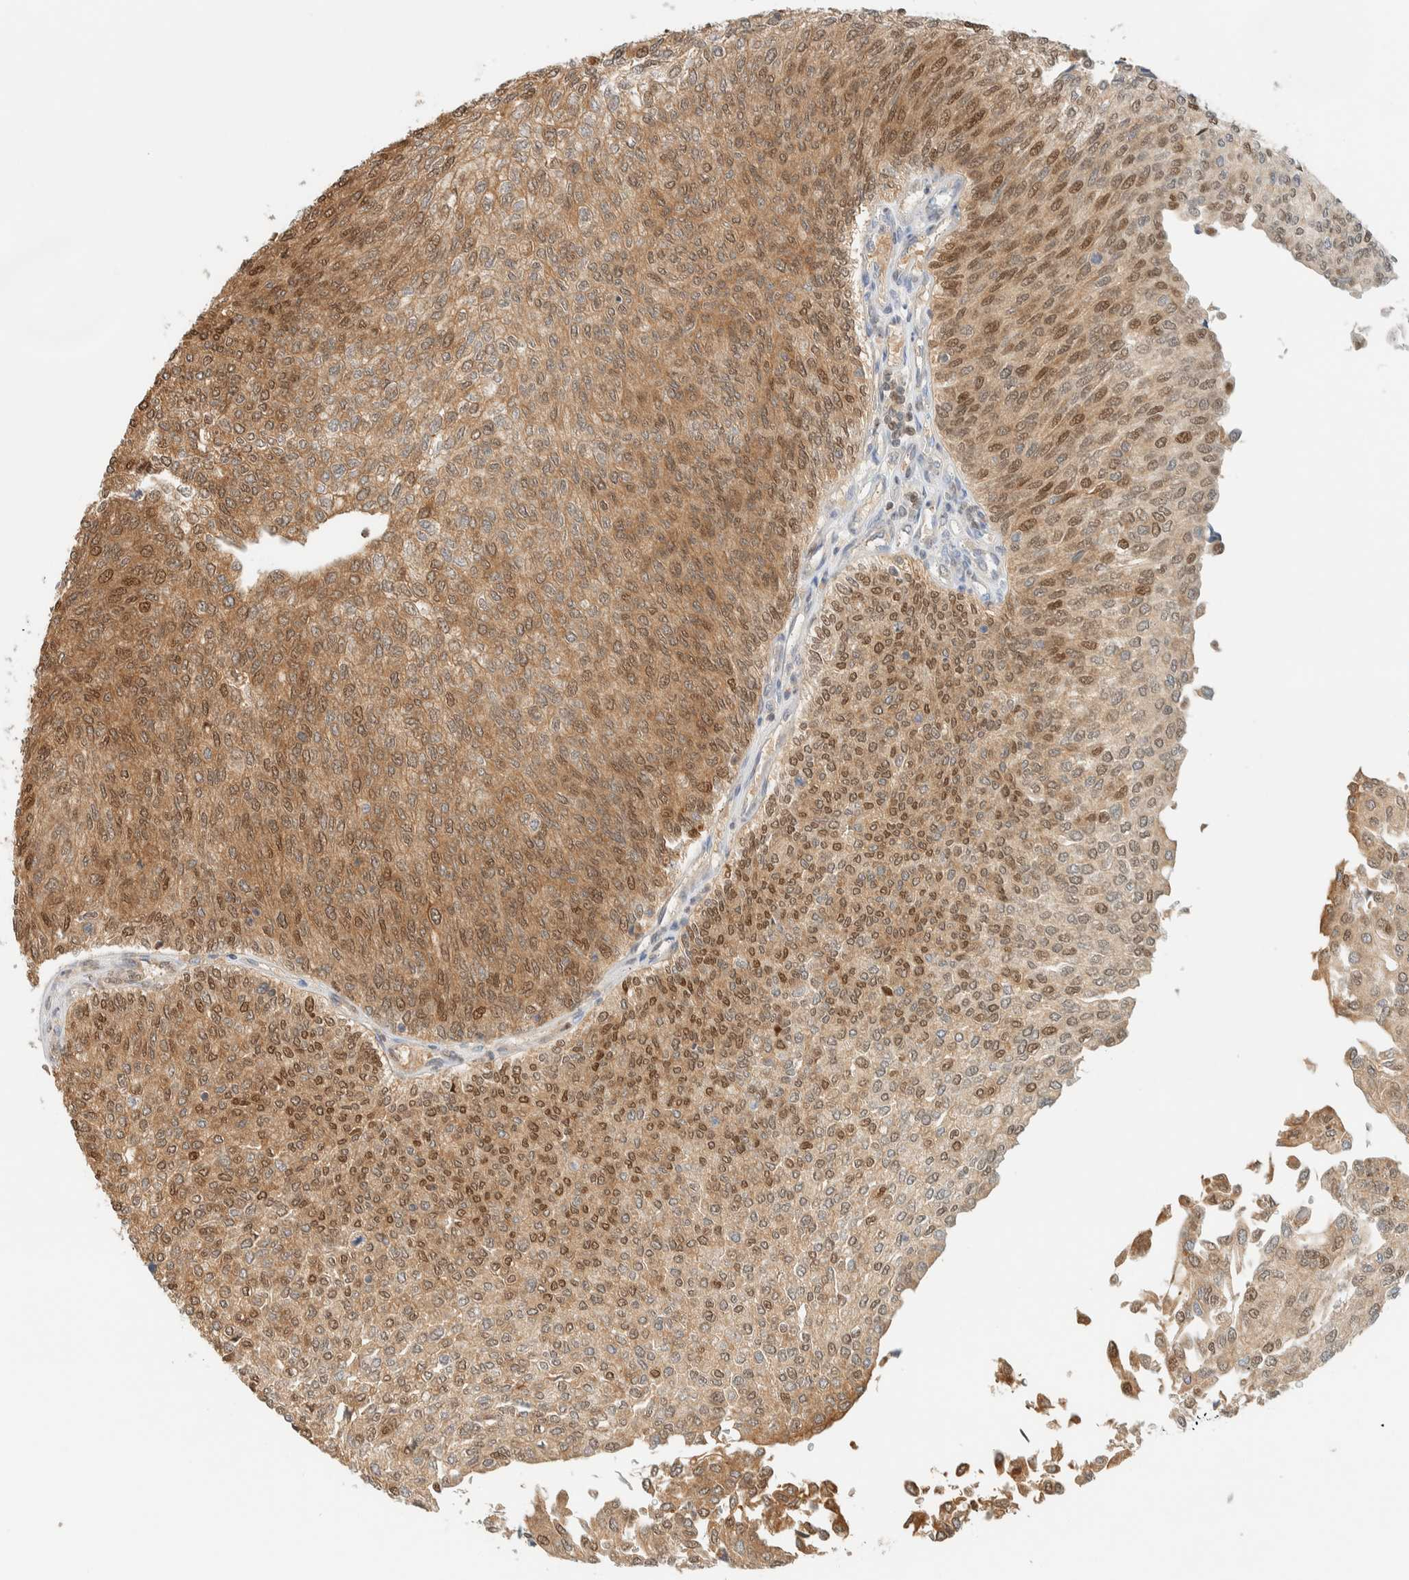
{"staining": {"intensity": "moderate", "quantity": ">75%", "location": "cytoplasmic/membranous,nuclear"}, "tissue": "urothelial cancer", "cell_type": "Tumor cells", "image_type": "cancer", "snomed": [{"axis": "morphology", "description": "Urothelial carcinoma, Low grade"}, {"axis": "topography", "description": "Urinary bladder"}], "caption": "Urothelial cancer stained with DAB (3,3'-diaminobenzidine) immunohistochemistry (IHC) shows medium levels of moderate cytoplasmic/membranous and nuclear positivity in about >75% of tumor cells.", "gene": "ZBTB37", "patient": {"sex": "female", "age": 79}}